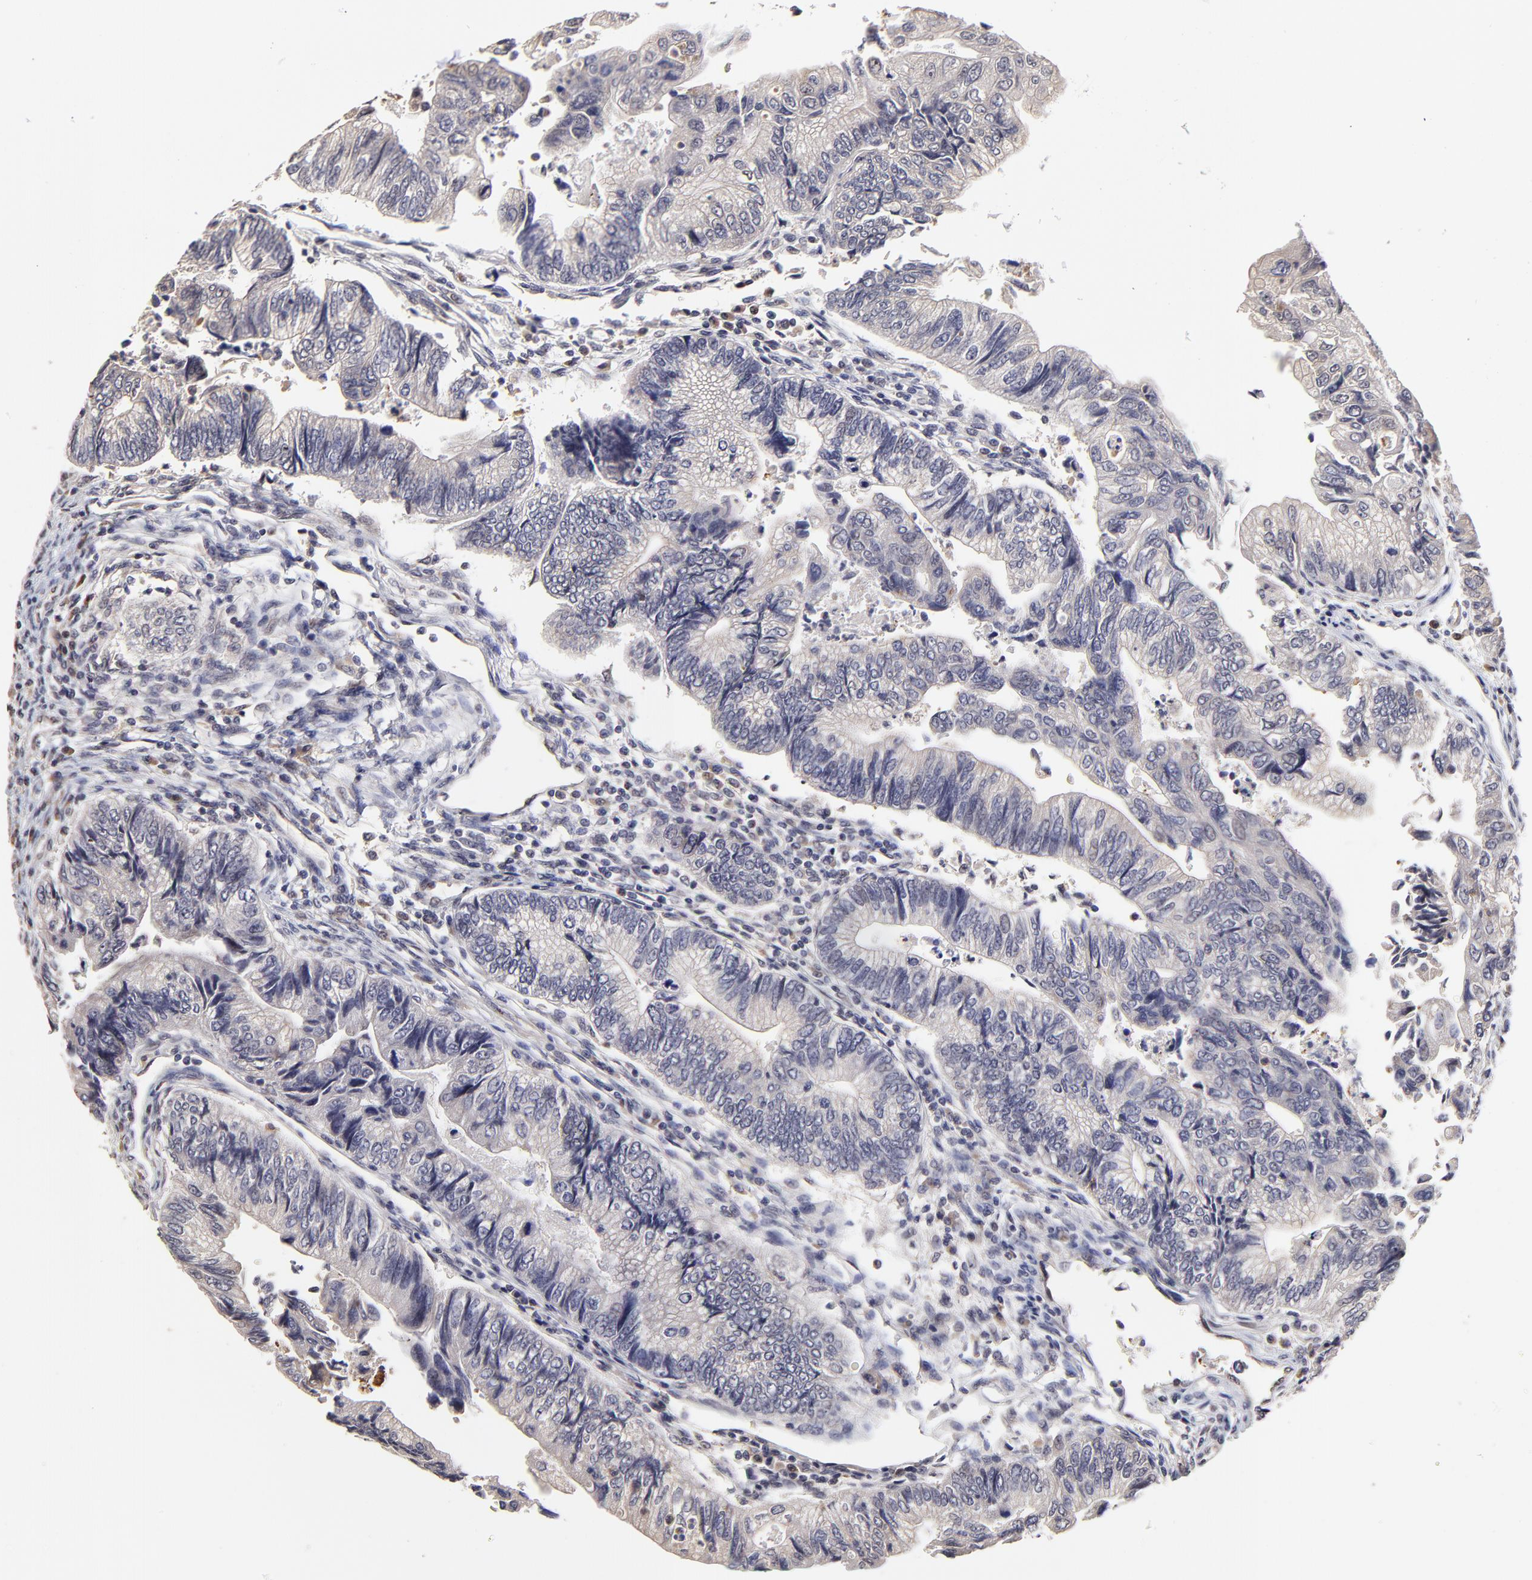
{"staining": {"intensity": "weak", "quantity": "<25%", "location": "cytoplasmic/membranous"}, "tissue": "colorectal cancer", "cell_type": "Tumor cells", "image_type": "cancer", "snomed": [{"axis": "morphology", "description": "Adenocarcinoma, NOS"}, {"axis": "topography", "description": "Colon"}], "caption": "The histopathology image exhibits no staining of tumor cells in colorectal cancer (adenocarcinoma).", "gene": "ZNF10", "patient": {"sex": "female", "age": 11}}